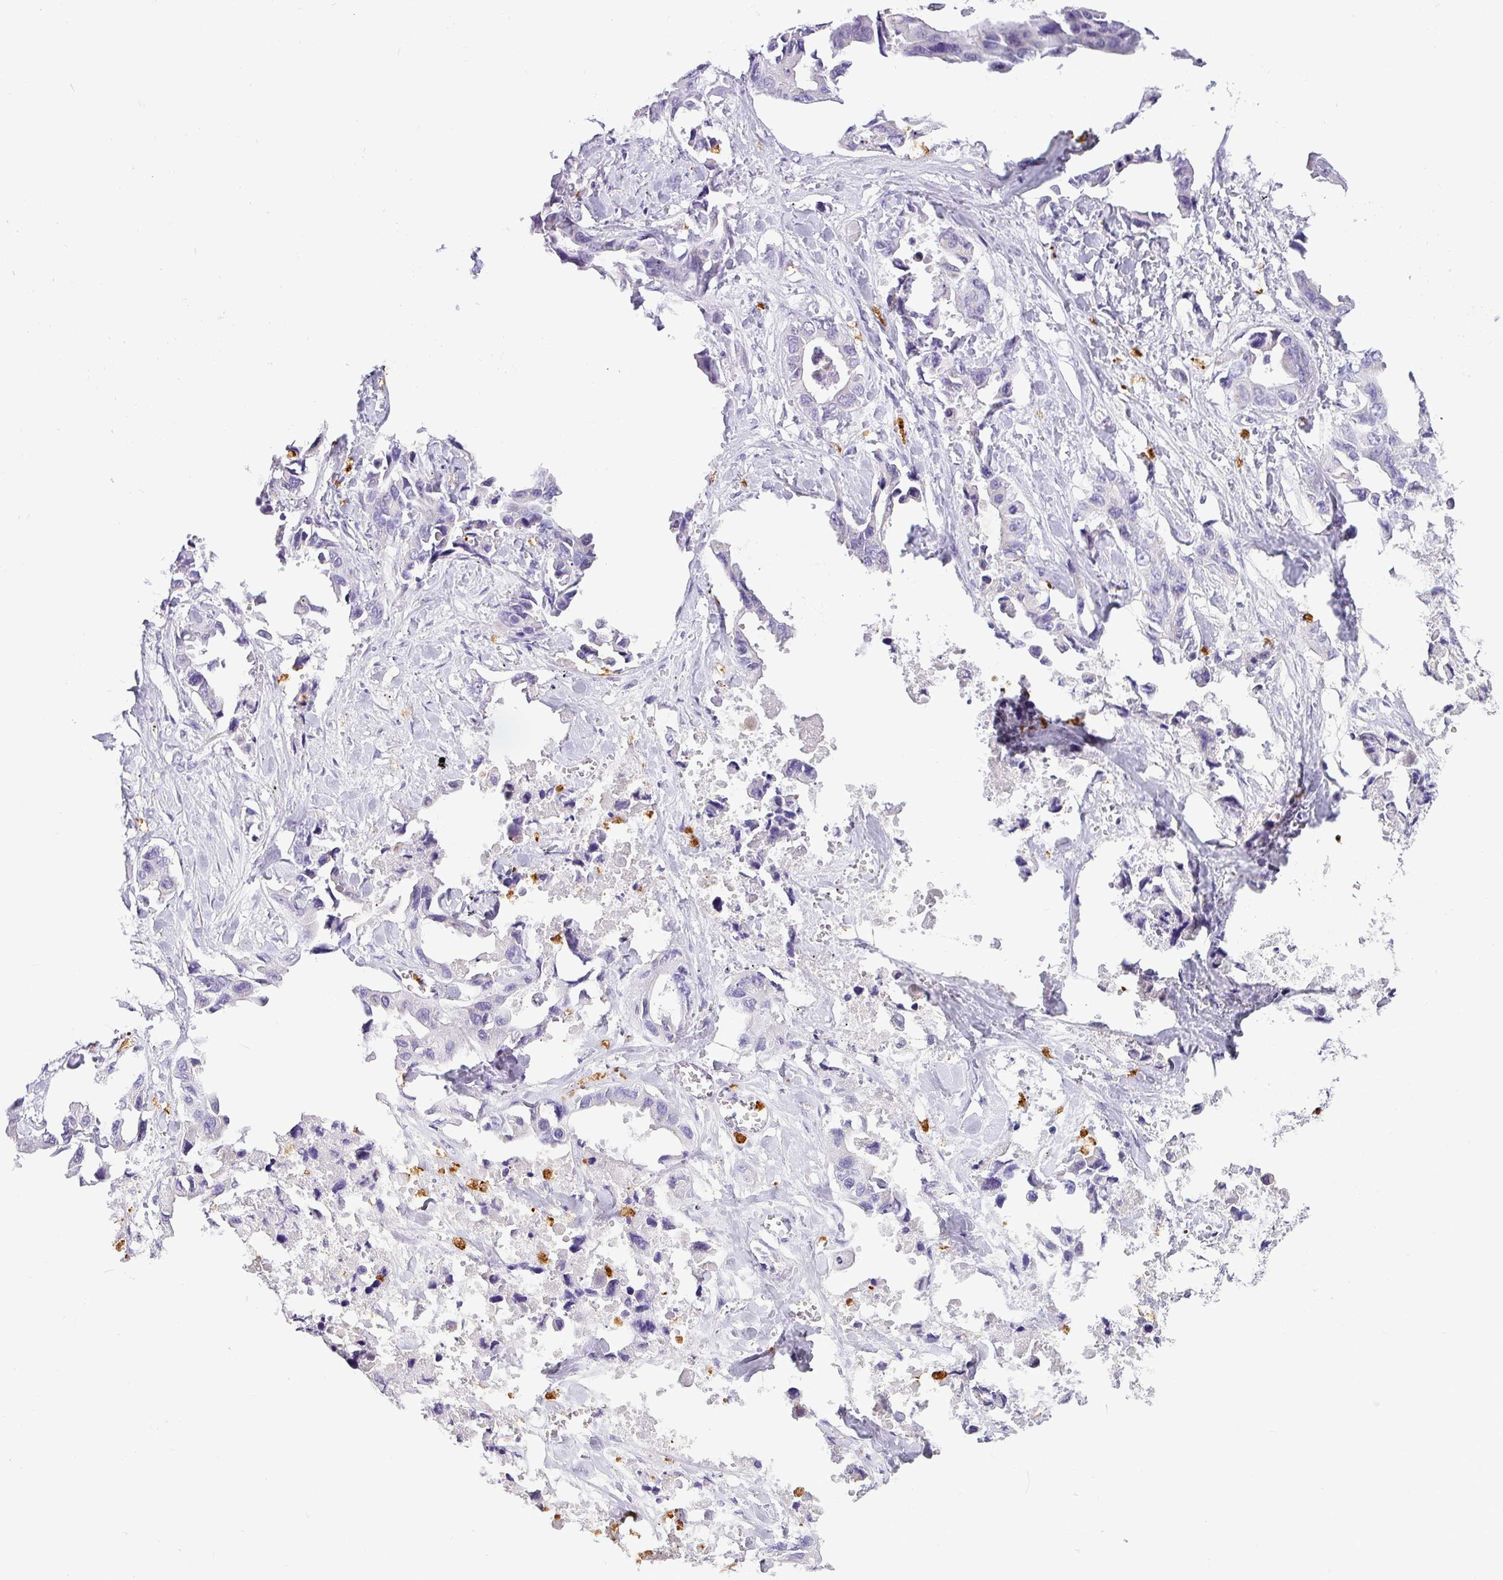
{"staining": {"intensity": "negative", "quantity": "none", "location": "none"}, "tissue": "lung cancer", "cell_type": "Tumor cells", "image_type": "cancer", "snomed": [{"axis": "morphology", "description": "Adenocarcinoma, NOS"}, {"axis": "topography", "description": "Lung"}], "caption": "A histopathology image of lung cancer stained for a protein exhibits no brown staining in tumor cells.", "gene": "SH2D3C", "patient": {"sex": "male", "age": 64}}